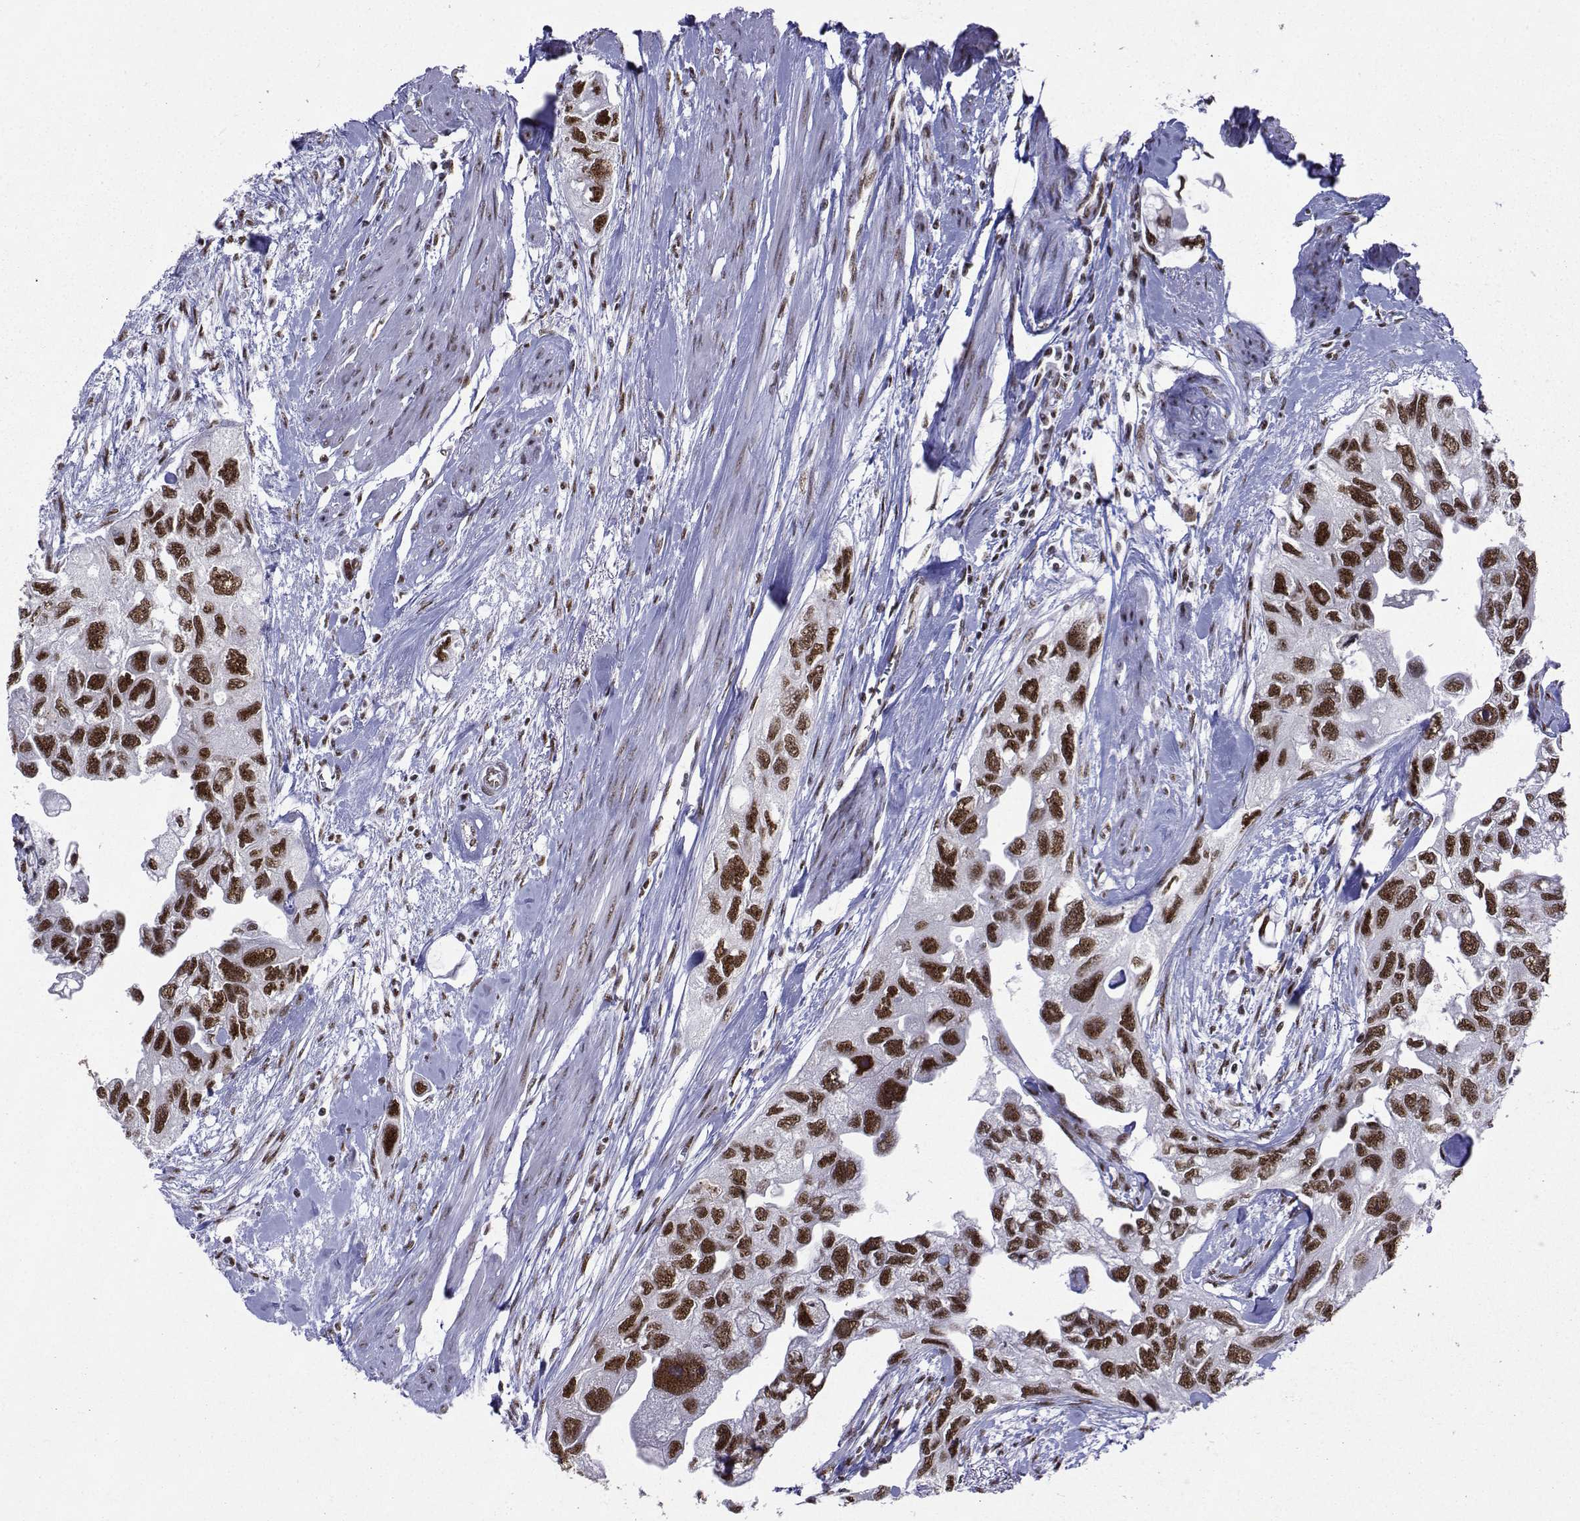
{"staining": {"intensity": "strong", "quantity": "25%-75%", "location": "nuclear"}, "tissue": "urothelial cancer", "cell_type": "Tumor cells", "image_type": "cancer", "snomed": [{"axis": "morphology", "description": "Urothelial carcinoma, High grade"}, {"axis": "topography", "description": "Urinary bladder"}], "caption": "Urothelial cancer stained with a brown dye exhibits strong nuclear positive expression in about 25%-75% of tumor cells.", "gene": "SNRPB2", "patient": {"sex": "male", "age": 59}}